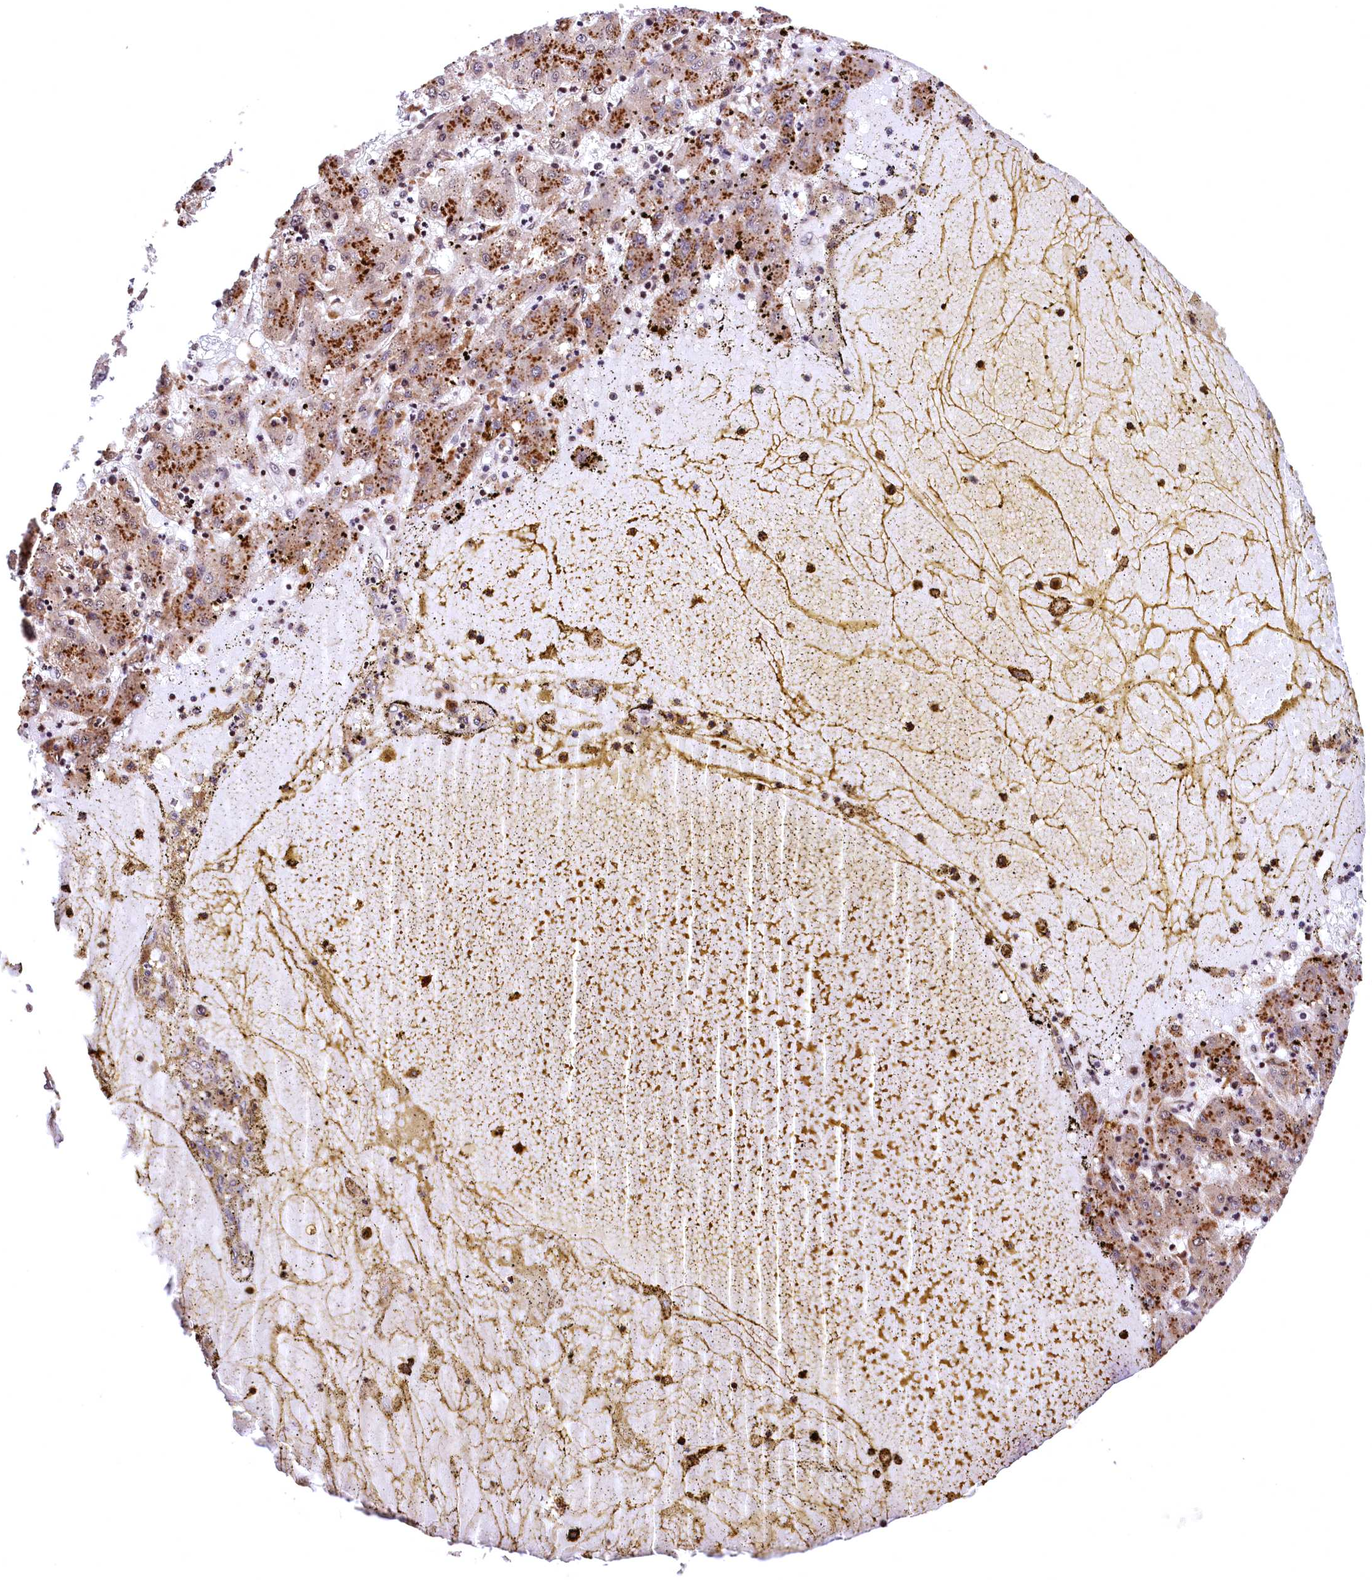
{"staining": {"intensity": "moderate", "quantity": ">75%", "location": "cytoplasmic/membranous"}, "tissue": "liver cancer", "cell_type": "Tumor cells", "image_type": "cancer", "snomed": [{"axis": "morphology", "description": "Carcinoma, Hepatocellular, NOS"}, {"axis": "topography", "description": "Liver"}], "caption": "Hepatocellular carcinoma (liver) stained with DAB (3,3'-diaminobenzidine) IHC displays medium levels of moderate cytoplasmic/membranous staining in about >75% of tumor cells.", "gene": "PDS5B", "patient": {"sex": "male", "age": 72}}